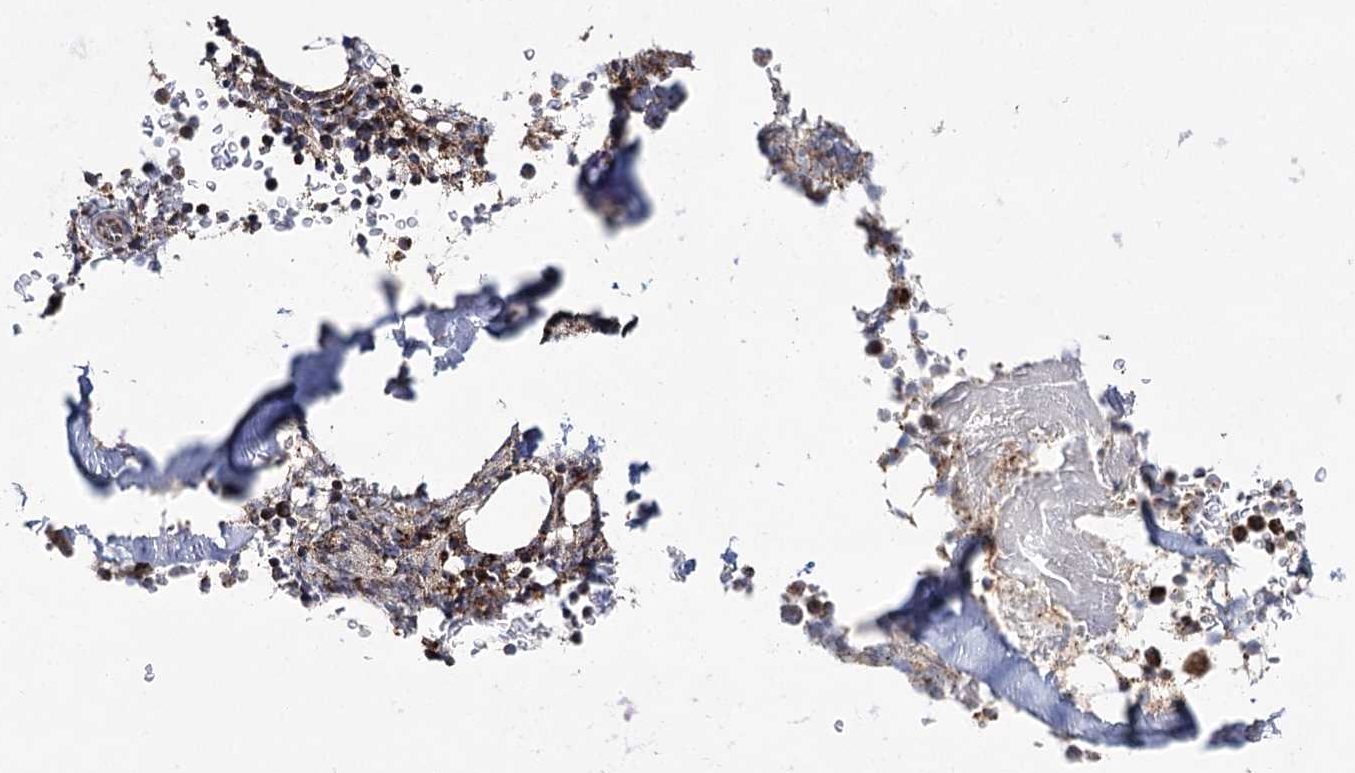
{"staining": {"intensity": "strong", "quantity": "25%-75%", "location": "cytoplasmic/membranous"}, "tissue": "bone marrow", "cell_type": "Hematopoietic cells", "image_type": "normal", "snomed": [{"axis": "morphology", "description": "Normal tissue, NOS"}, {"axis": "topography", "description": "Bone marrow"}], "caption": "Hematopoietic cells exhibit high levels of strong cytoplasmic/membranous expression in approximately 25%-75% of cells in benign bone marrow. Nuclei are stained in blue.", "gene": "NADK2", "patient": {"sex": "male", "age": 58}}